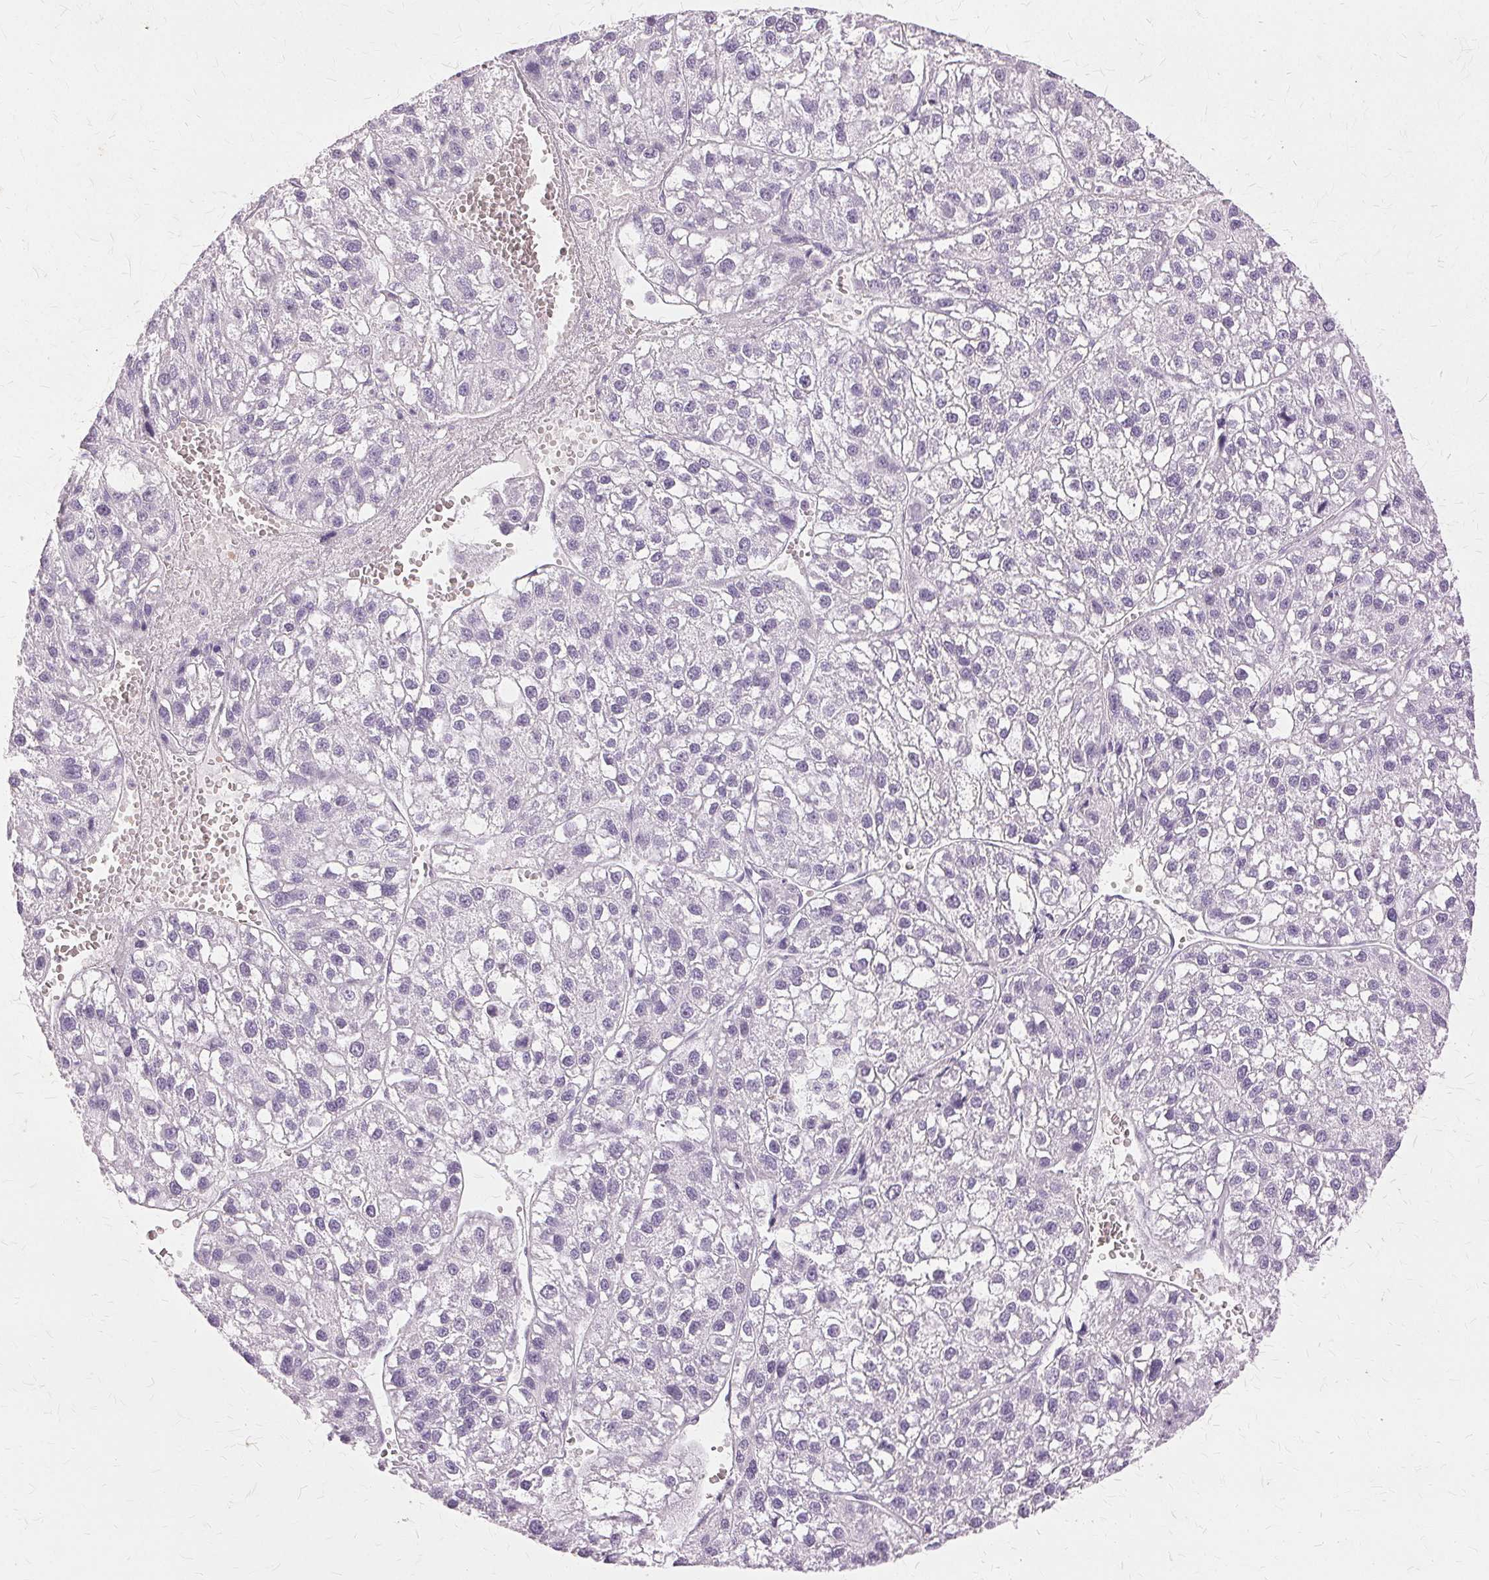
{"staining": {"intensity": "negative", "quantity": "none", "location": "none"}, "tissue": "liver cancer", "cell_type": "Tumor cells", "image_type": "cancer", "snomed": [{"axis": "morphology", "description": "Carcinoma, Hepatocellular, NOS"}, {"axis": "topography", "description": "Liver"}], "caption": "Photomicrograph shows no significant protein positivity in tumor cells of liver hepatocellular carcinoma.", "gene": "SLC45A3", "patient": {"sex": "female", "age": 70}}